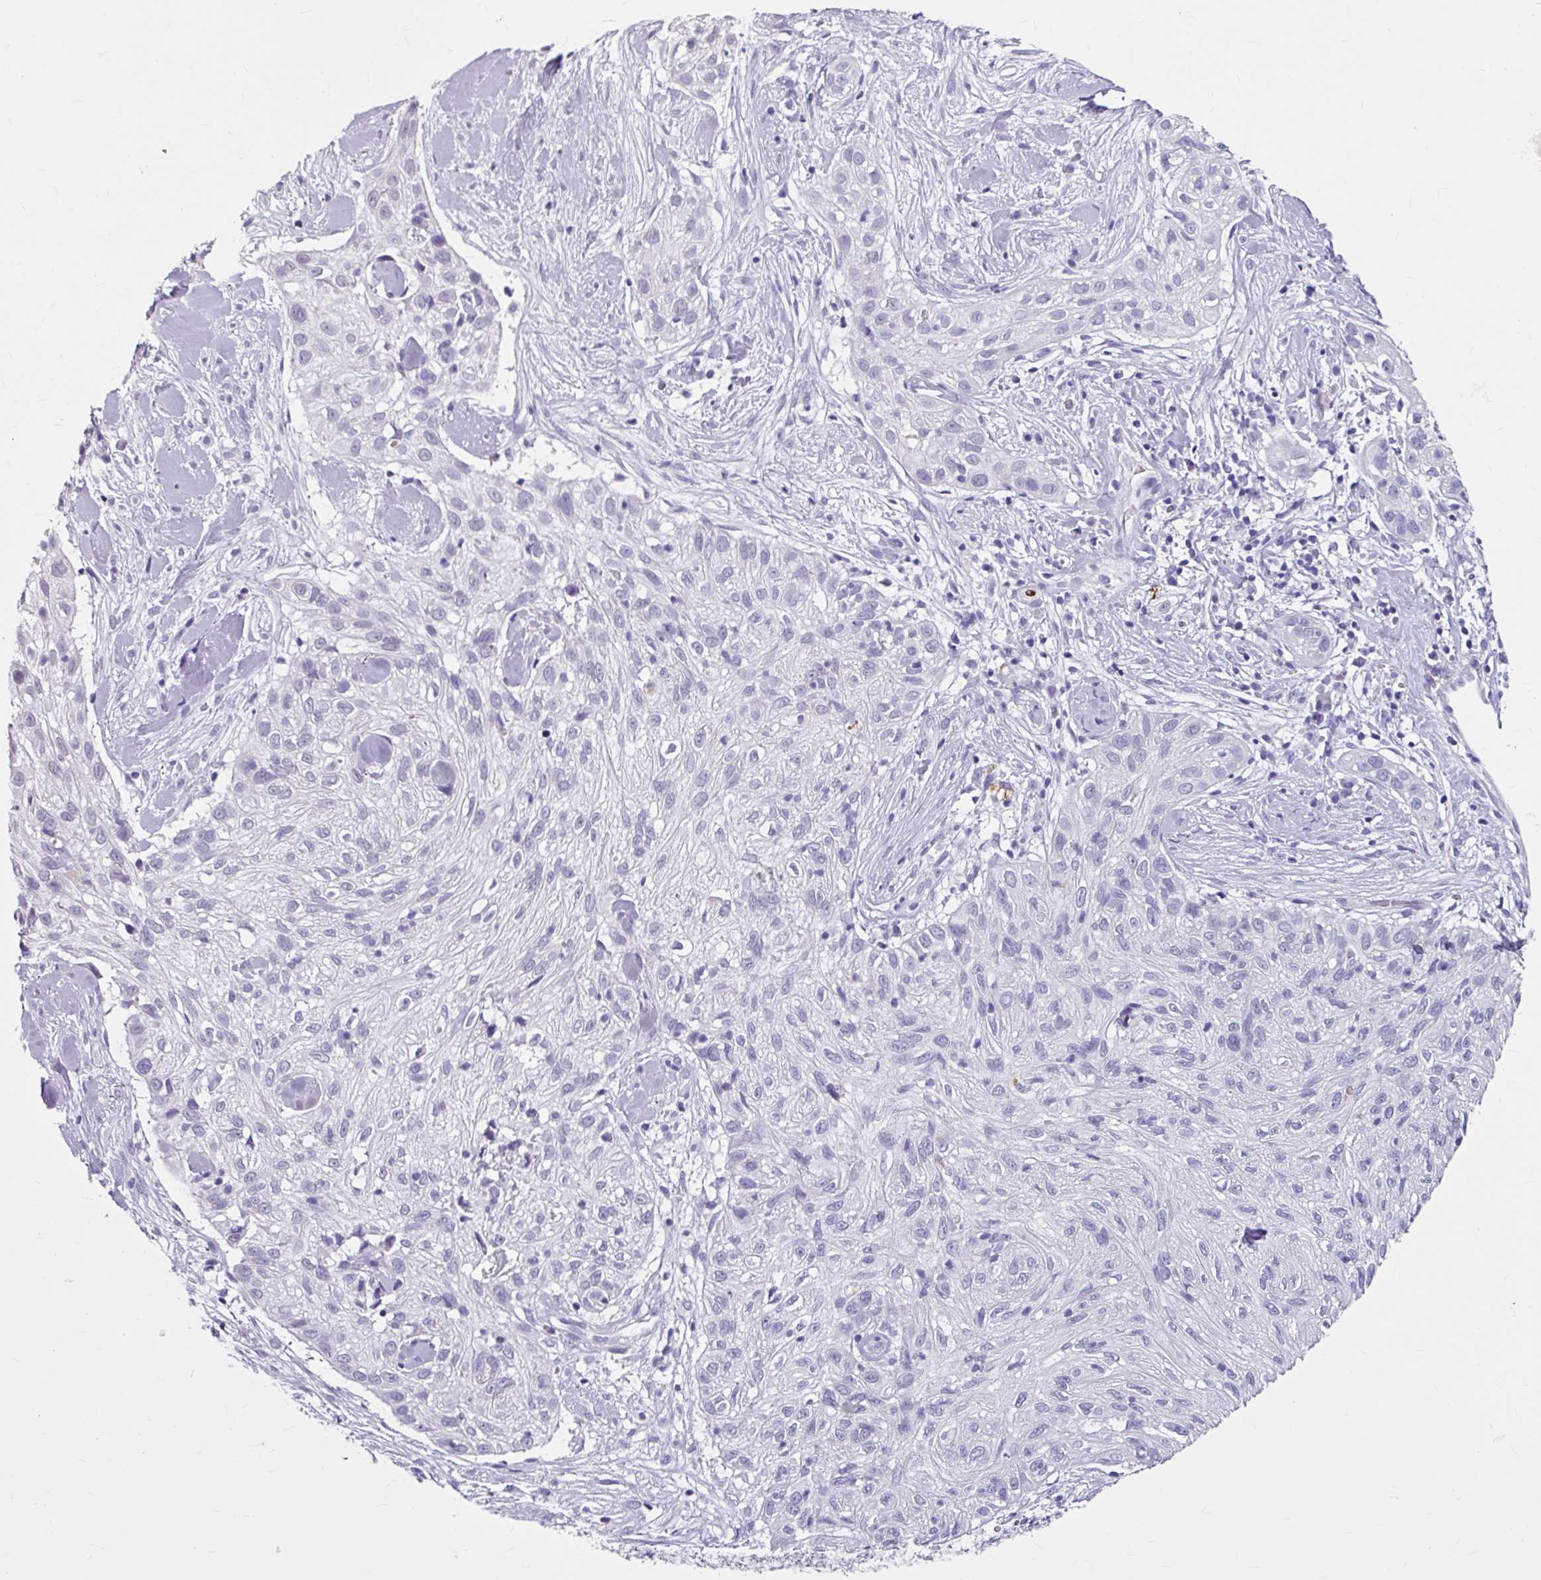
{"staining": {"intensity": "negative", "quantity": "none", "location": "none"}, "tissue": "skin cancer", "cell_type": "Tumor cells", "image_type": "cancer", "snomed": [{"axis": "morphology", "description": "Squamous cell carcinoma, NOS"}, {"axis": "topography", "description": "Skin"}], "caption": "This photomicrograph is of skin cancer (squamous cell carcinoma) stained with immunohistochemistry to label a protein in brown with the nuclei are counter-stained blue. There is no positivity in tumor cells. The staining is performed using DAB (3,3'-diaminobenzidine) brown chromogen with nuclei counter-stained in using hematoxylin.", "gene": "ANKRD1", "patient": {"sex": "male", "age": 82}}